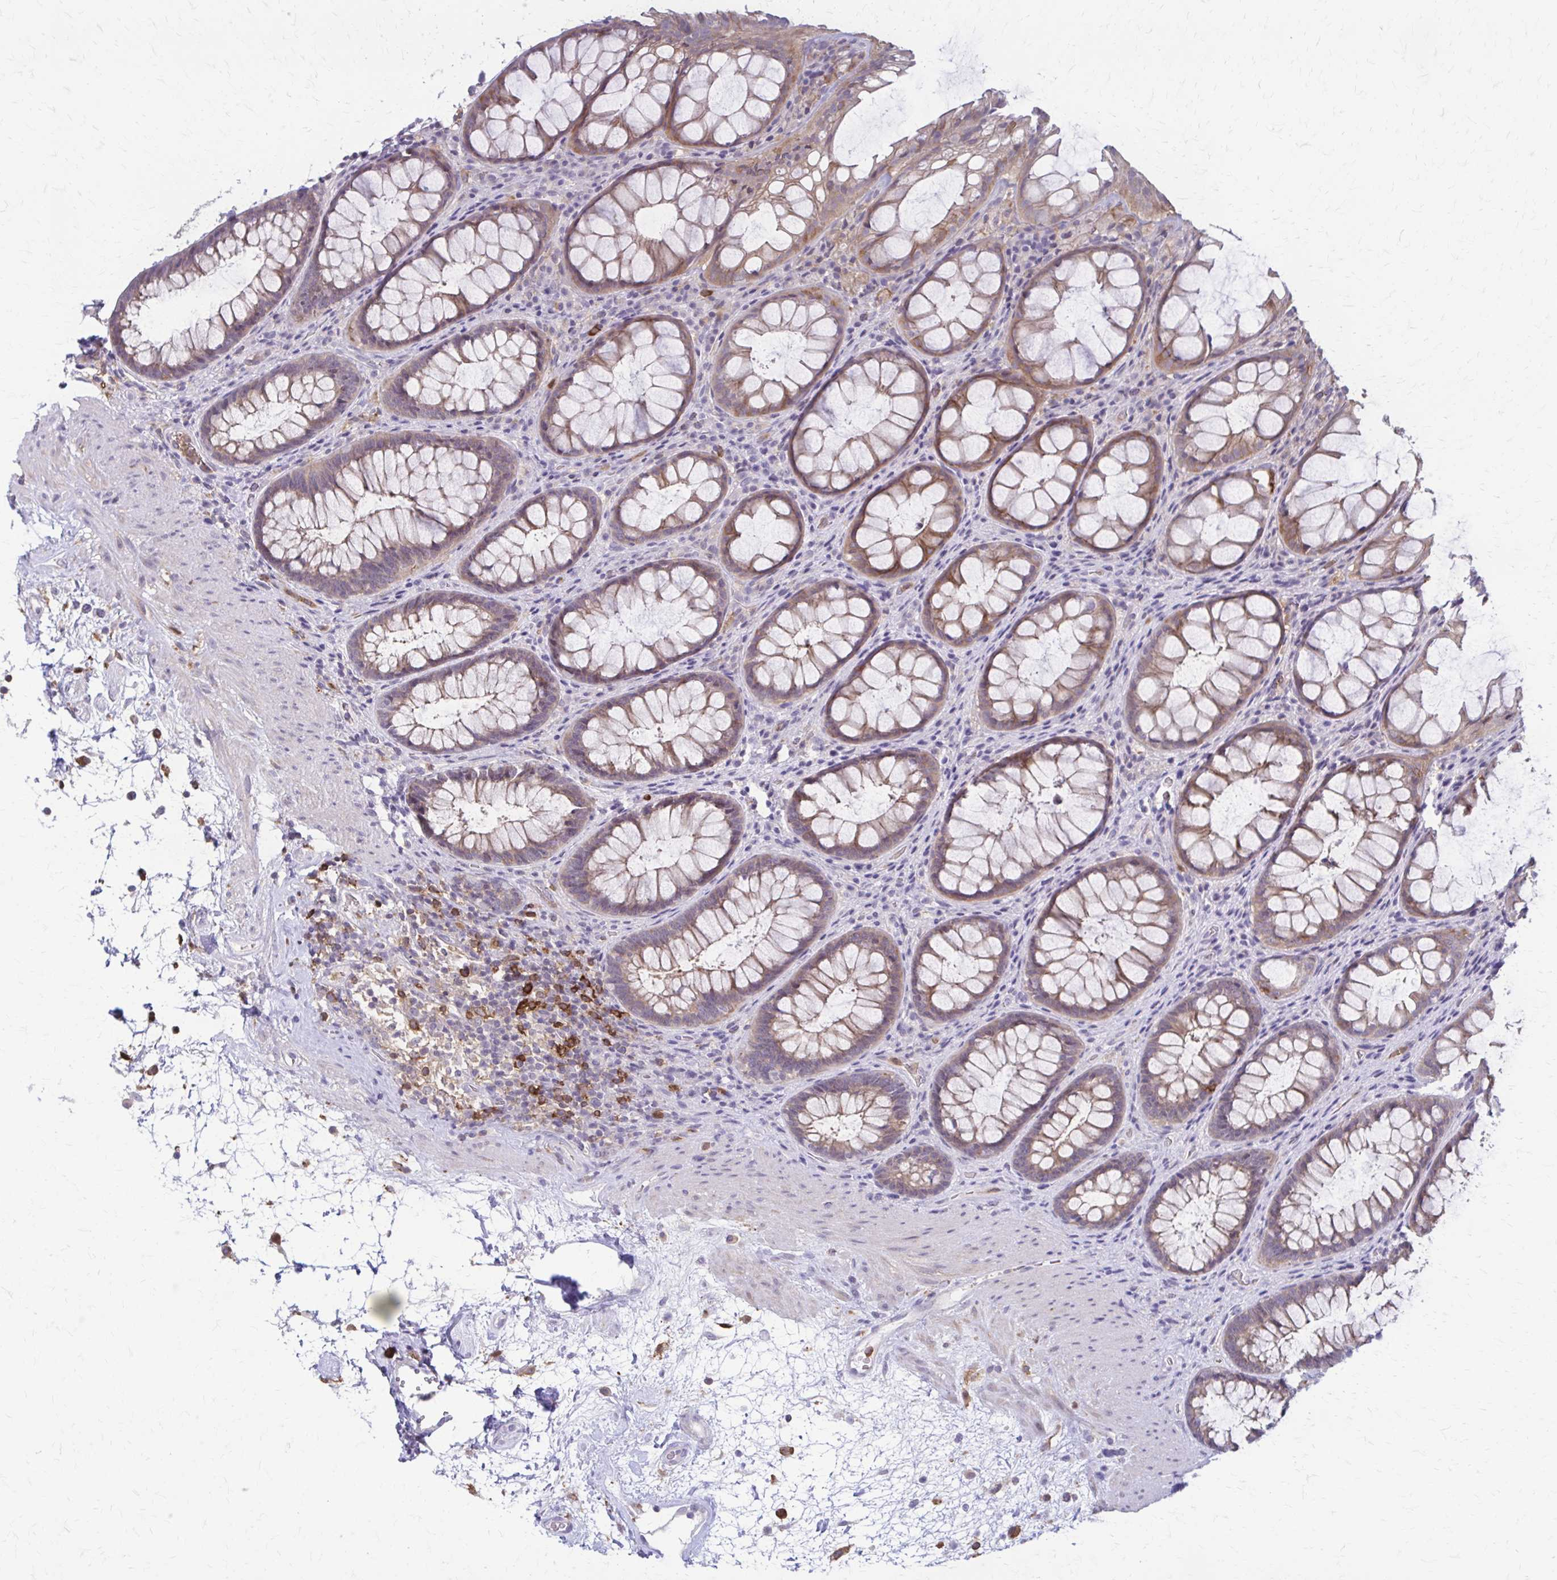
{"staining": {"intensity": "moderate", "quantity": "25%-75%", "location": "cytoplasmic/membranous"}, "tissue": "rectum", "cell_type": "Glandular cells", "image_type": "normal", "snomed": [{"axis": "morphology", "description": "Normal tissue, NOS"}, {"axis": "topography", "description": "Rectum"}], "caption": "IHC of benign rectum demonstrates medium levels of moderate cytoplasmic/membranous expression in approximately 25%-75% of glandular cells. Using DAB (brown) and hematoxylin (blue) stains, captured at high magnification using brightfield microscopy.", "gene": "PIK3AP1", "patient": {"sex": "male", "age": 72}}